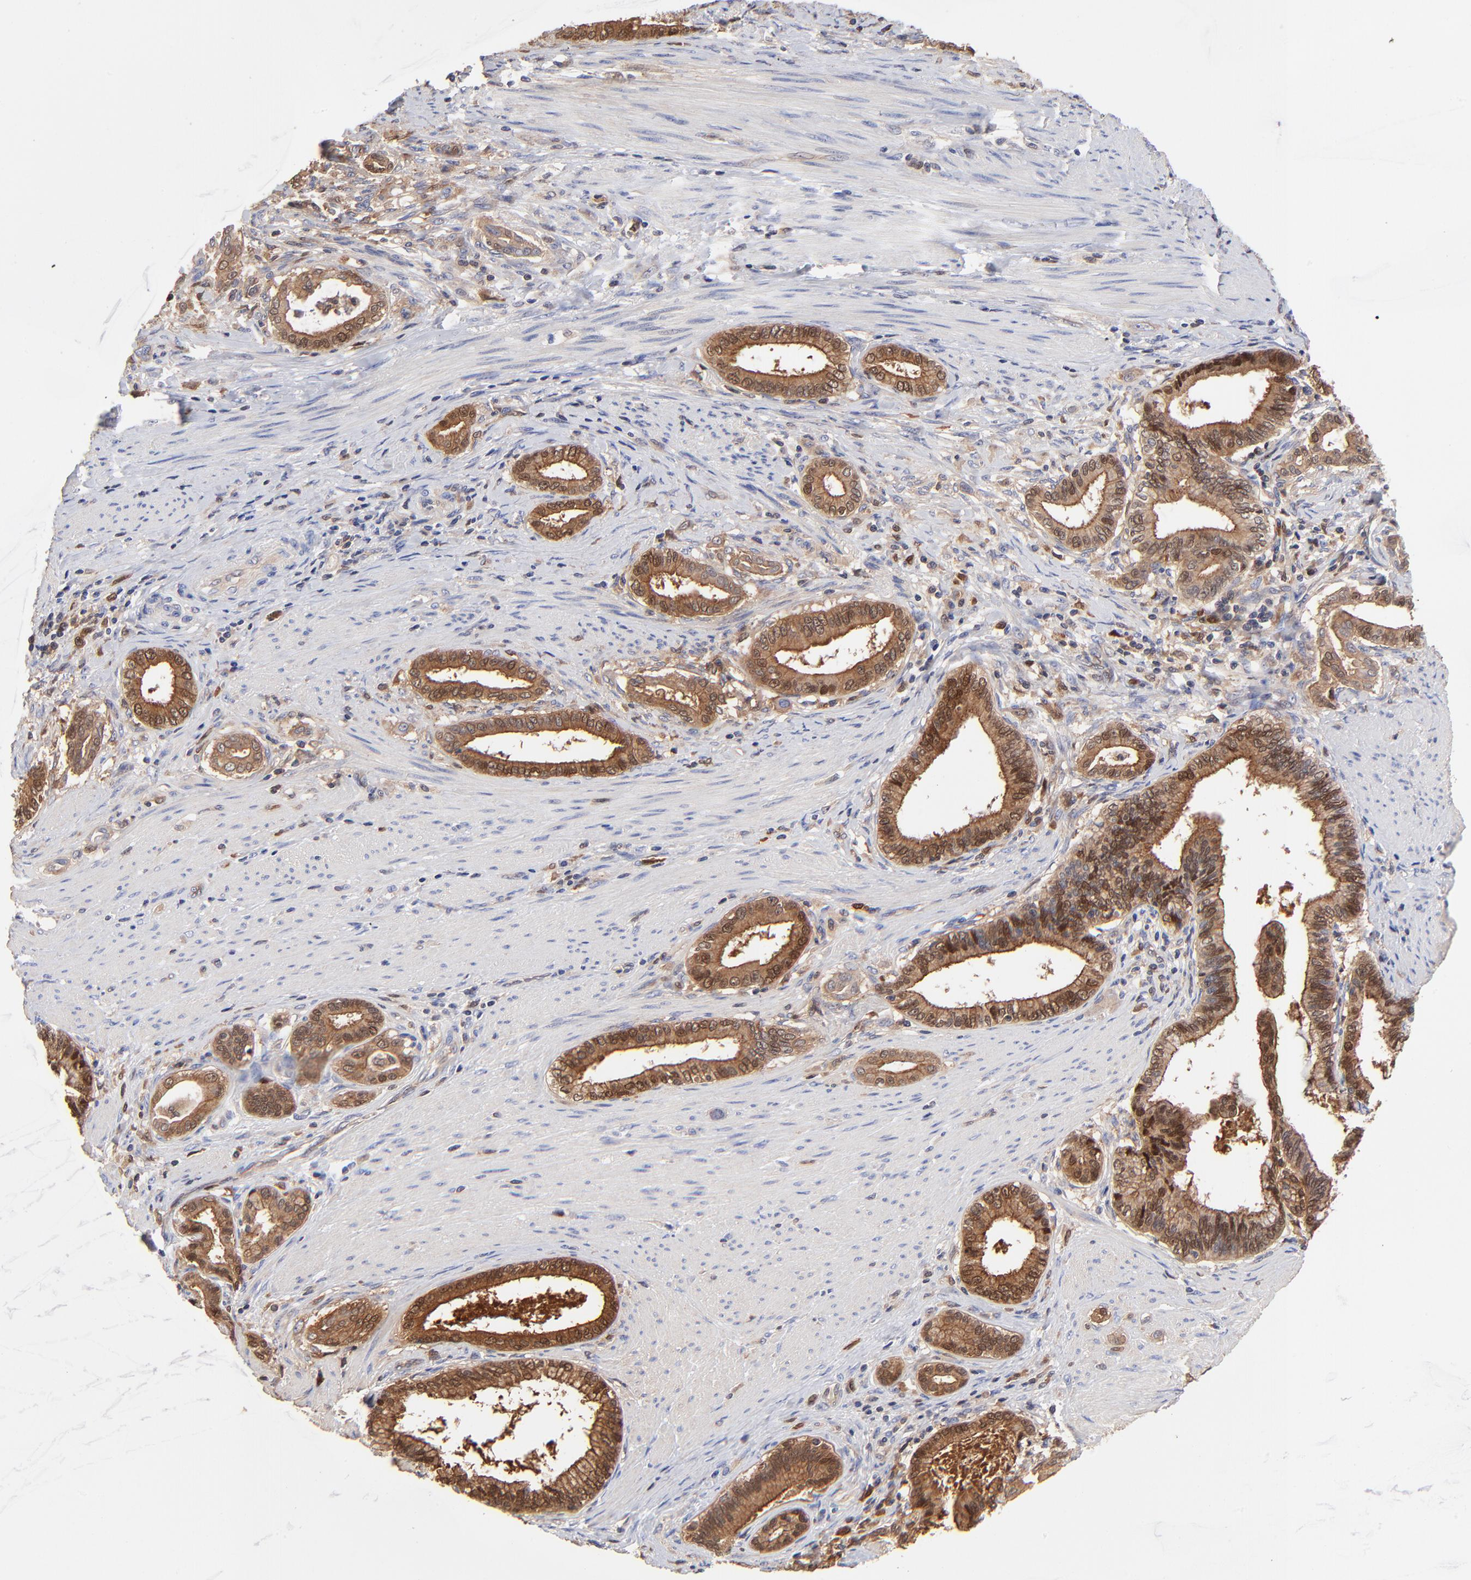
{"staining": {"intensity": "moderate", "quantity": ">75%", "location": "cytoplasmic/membranous,nuclear"}, "tissue": "pancreatic cancer", "cell_type": "Tumor cells", "image_type": "cancer", "snomed": [{"axis": "morphology", "description": "Adenocarcinoma, NOS"}, {"axis": "topography", "description": "Pancreas"}], "caption": "Immunohistochemical staining of human pancreatic cancer (adenocarcinoma) displays moderate cytoplasmic/membranous and nuclear protein positivity in approximately >75% of tumor cells.", "gene": "DCTPP1", "patient": {"sex": "female", "age": 64}}